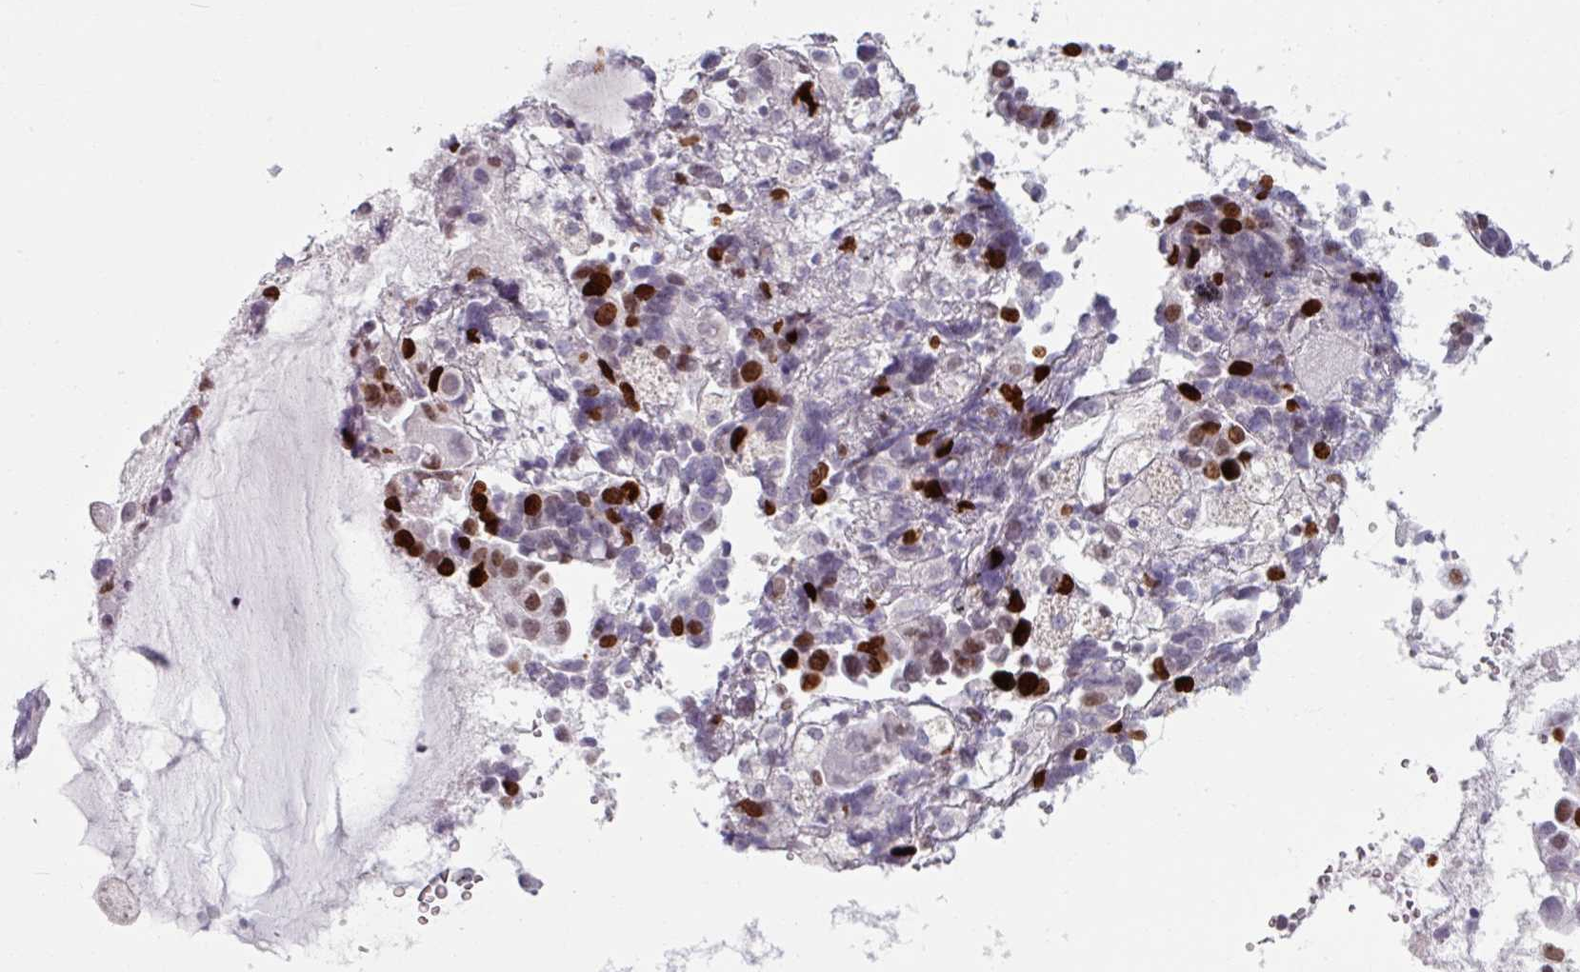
{"staining": {"intensity": "strong", "quantity": "25%-75%", "location": "nuclear"}, "tissue": "endometrial cancer", "cell_type": "Tumor cells", "image_type": "cancer", "snomed": [{"axis": "morphology", "description": "Adenocarcinoma, NOS"}, {"axis": "topography", "description": "Endometrium"}], "caption": "Endometrial cancer stained with a protein marker displays strong staining in tumor cells.", "gene": "ATAD2", "patient": {"sex": "female", "age": 57}}